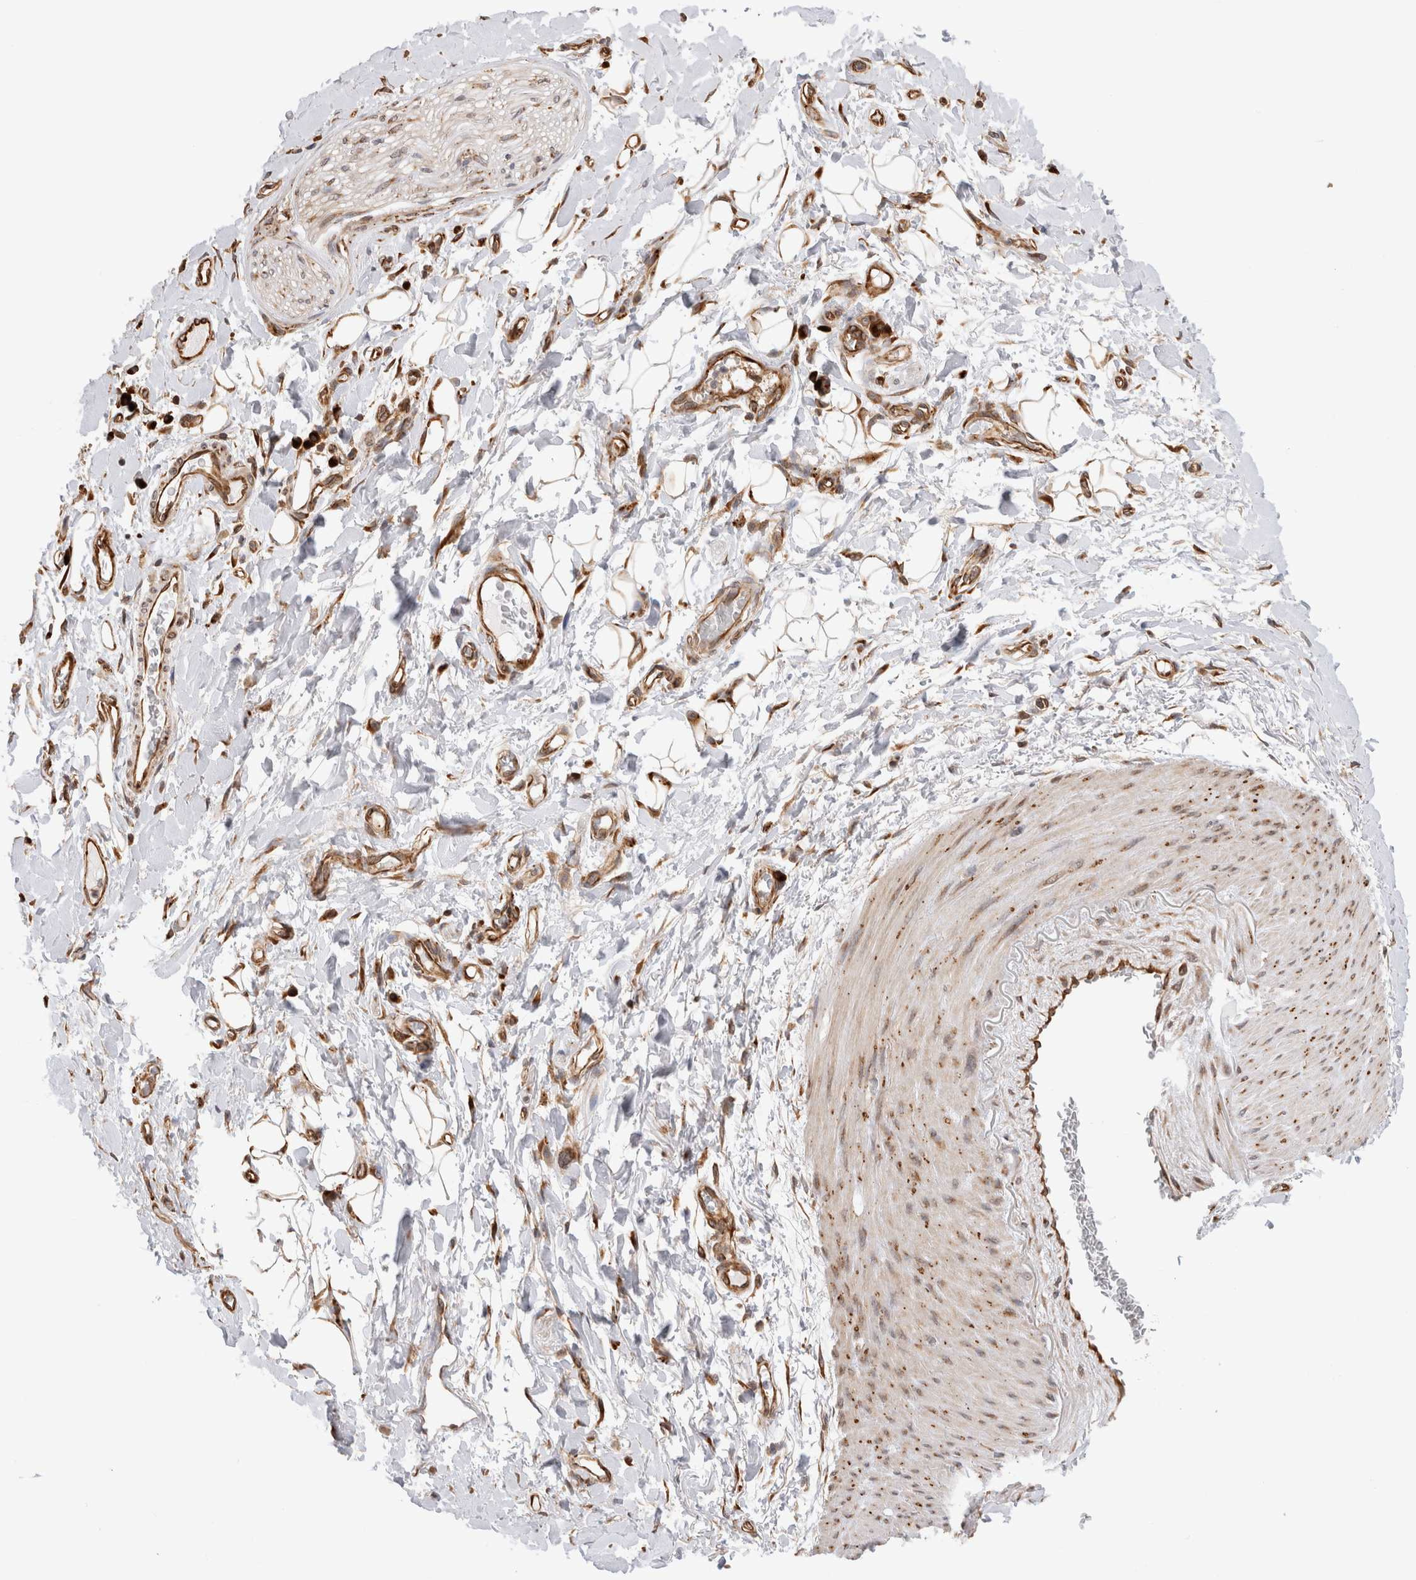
{"staining": {"intensity": "moderate", "quantity": "25%-75%", "location": "cytoplasmic/membranous,nuclear"}, "tissue": "adipose tissue", "cell_type": "Adipocytes", "image_type": "normal", "snomed": [{"axis": "morphology", "description": "Normal tissue, NOS"}, {"axis": "morphology", "description": "Adenocarcinoma, NOS"}, {"axis": "topography", "description": "Esophagus"}], "caption": "Adipose tissue stained for a protein (brown) demonstrates moderate cytoplasmic/membranous,nuclear positive staining in approximately 25%-75% of adipocytes.", "gene": "ACTL9", "patient": {"sex": "male", "age": 62}}